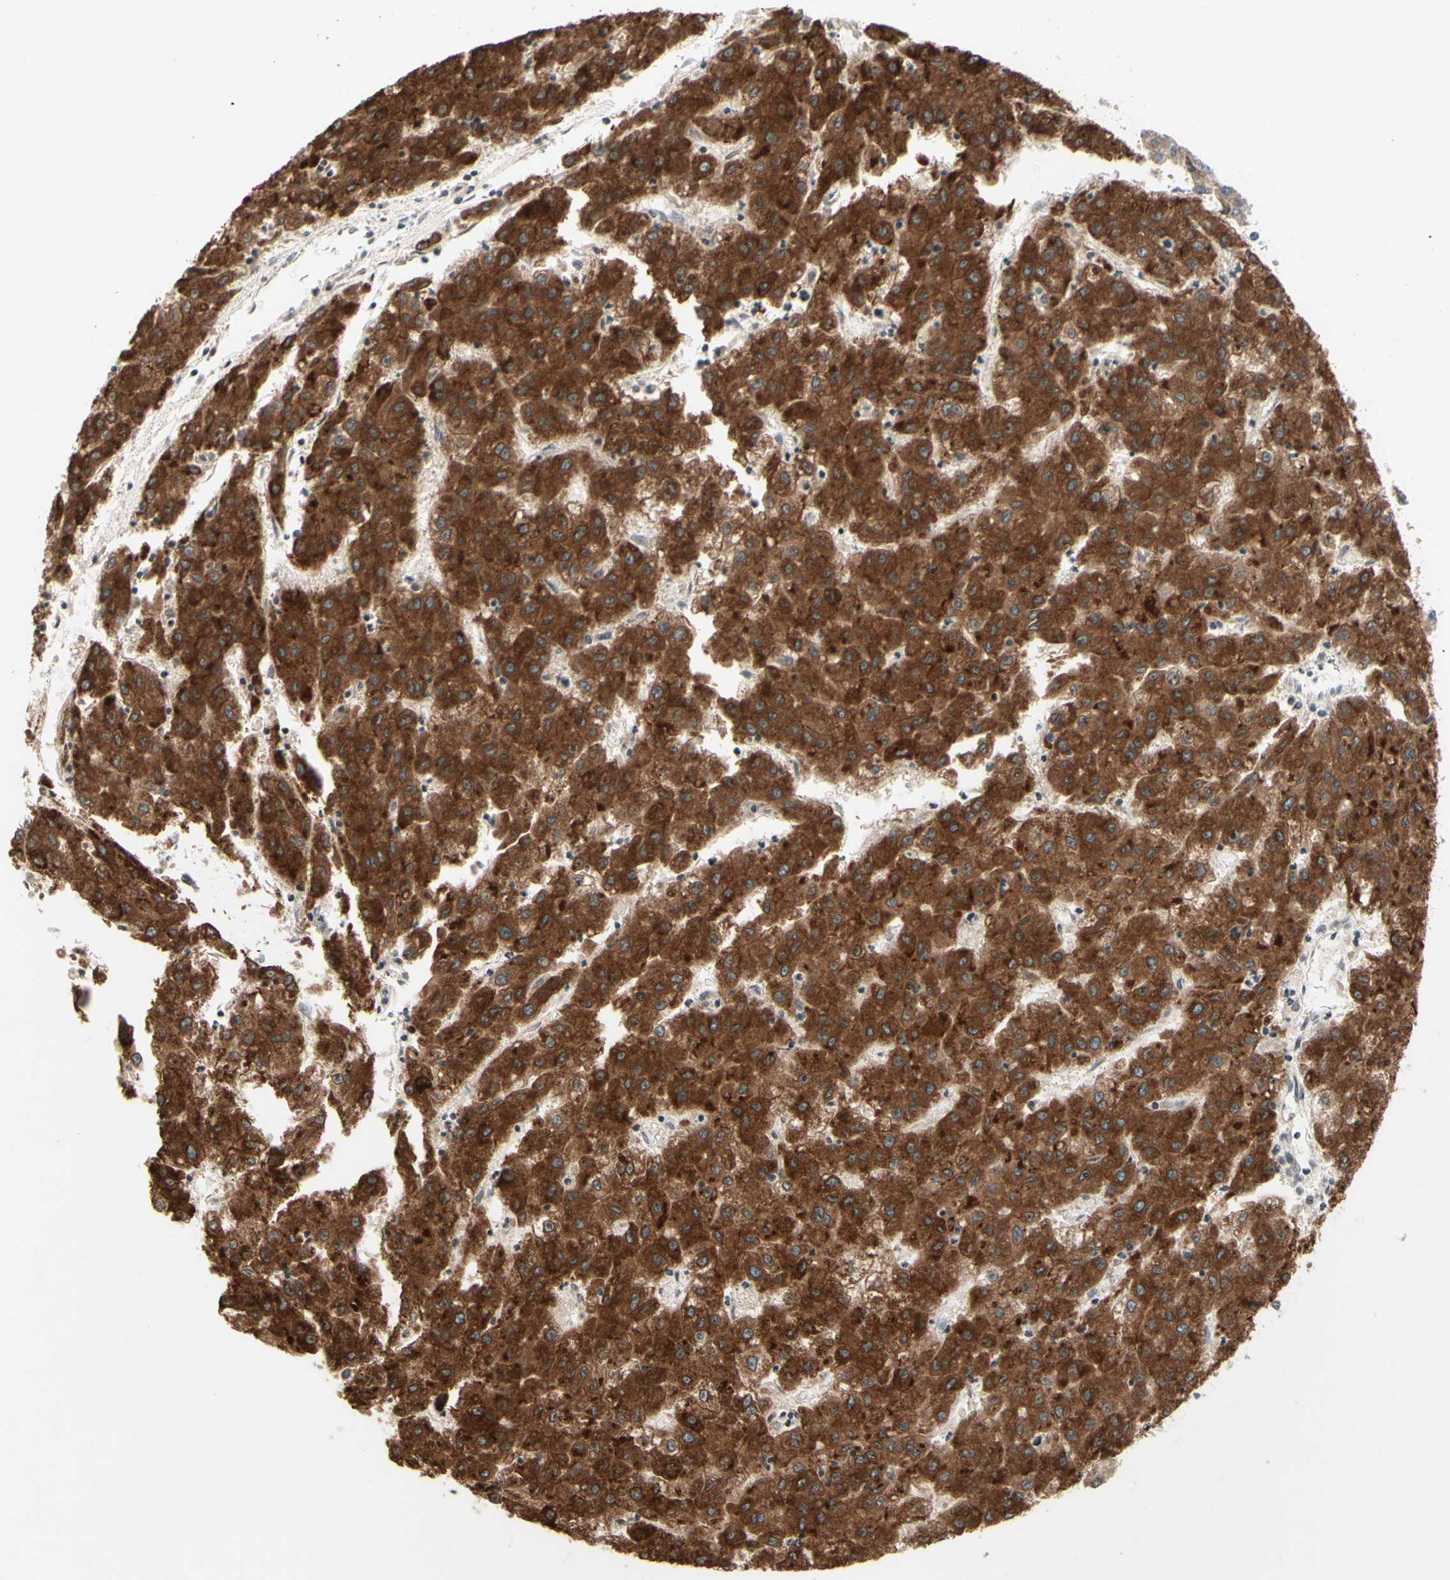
{"staining": {"intensity": "strong", "quantity": ">75%", "location": "cytoplasmic/membranous"}, "tissue": "liver cancer", "cell_type": "Tumor cells", "image_type": "cancer", "snomed": [{"axis": "morphology", "description": "Carcinoma, Hepatocellular, NOS"}, {"axis": "topography", "description": "Liver"}], "caption": "Liver cancer stained with a protein marker exhibits strong staining in tumor cells.", "gene": "ZW10", "patient": {"sex": "male", "age": 72}}